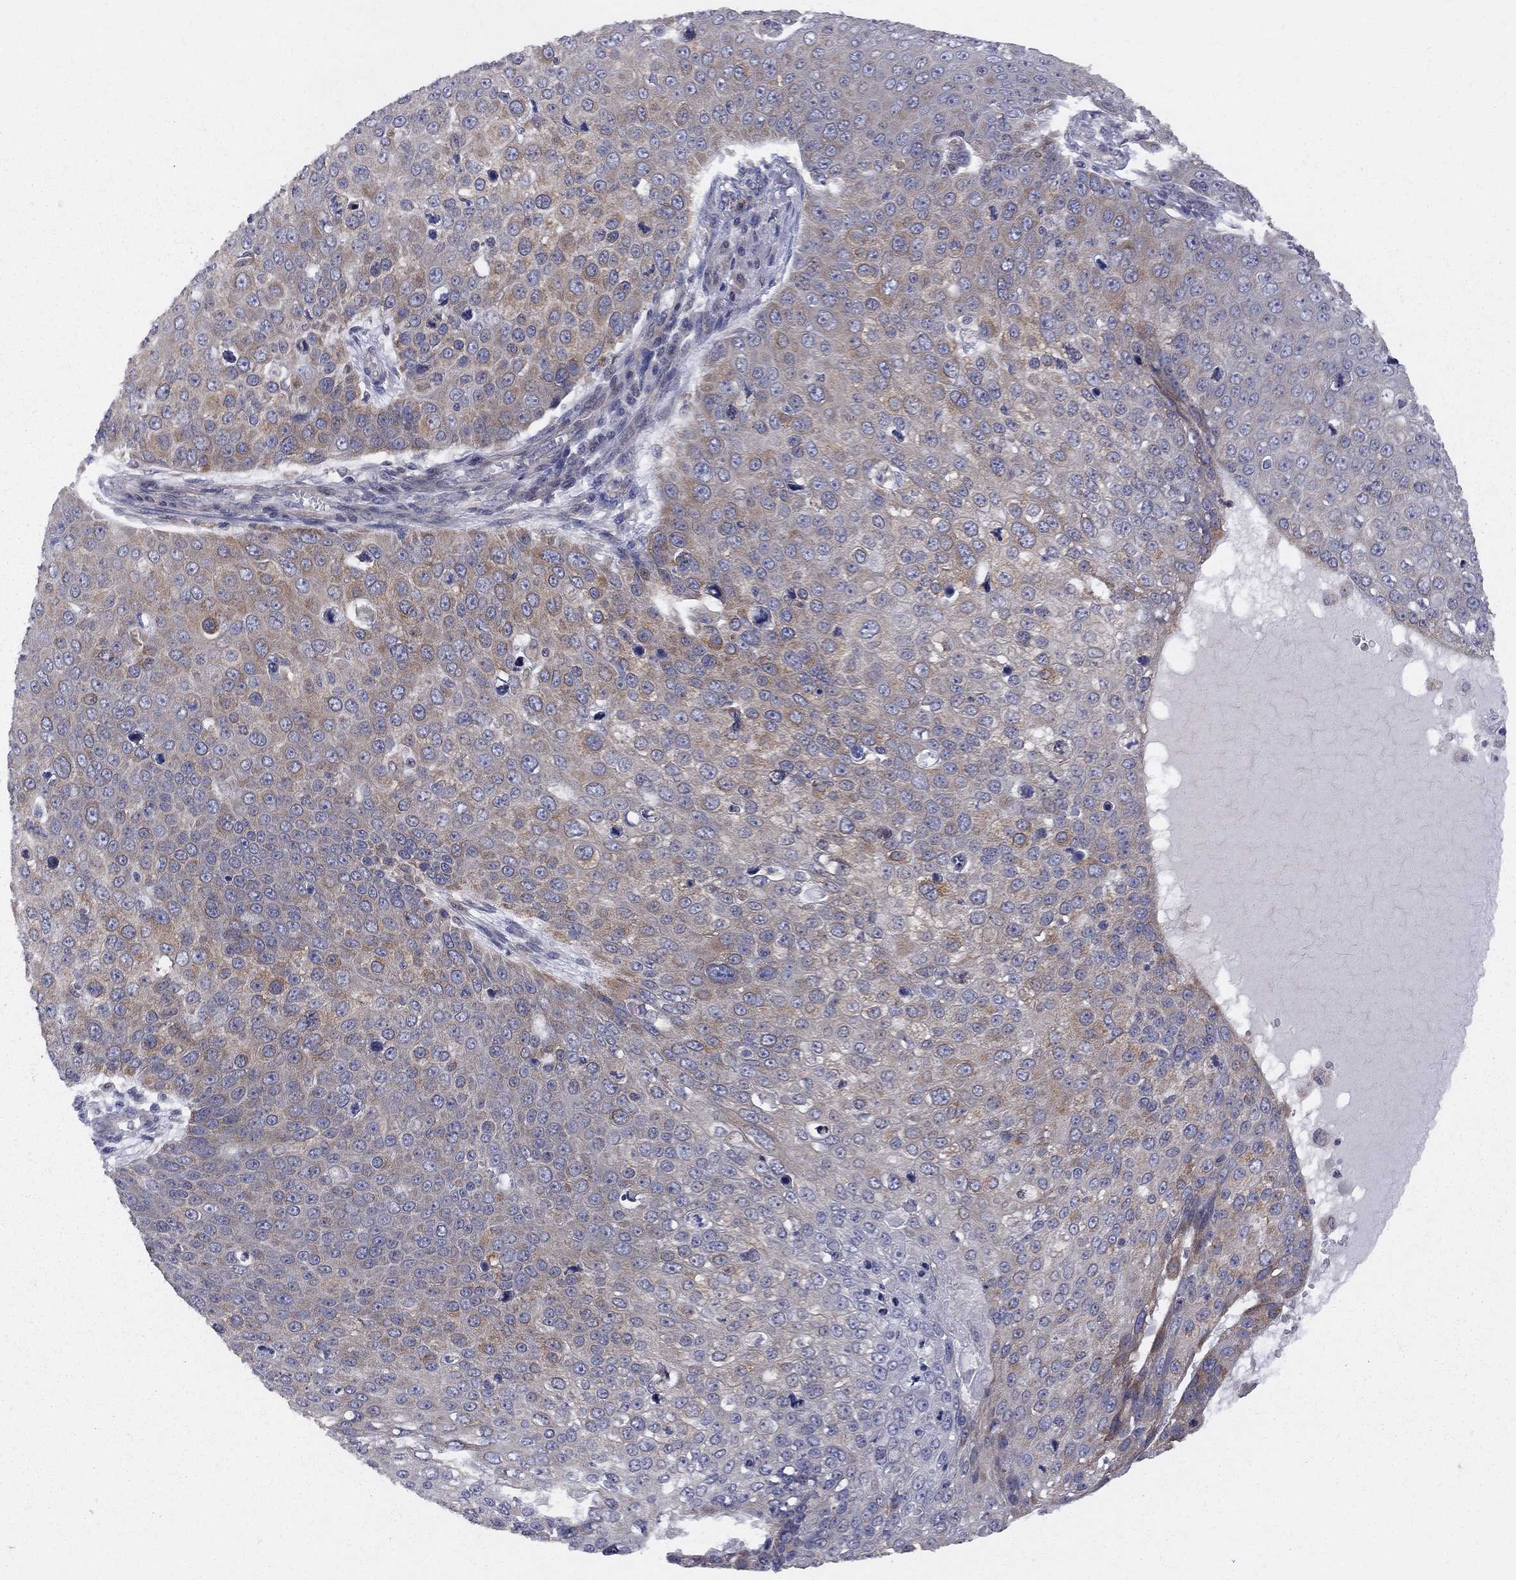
{"staining": {"intensity": "moderate", "quantity": "25%-75%", "location": "cytoplasmic/membranous"}, "tissue": "skin cancer", "cell_type": "Tumor cells", "image_type": "cancer", "snomed": [{"axis": "morphology", "description": "Squamous cell carcinoma, NOS"}, {"axis": "topography", "description": "Skin"}], "caption": "Human skin squamous cell carcinoma stained with a brown dye reveals moderate cytoplasmic/membranous positive positivity in approximately 25%-75% of tumor cells.", "gene": "CNOT11", "patient": {"sex": "male", "age": 71}}